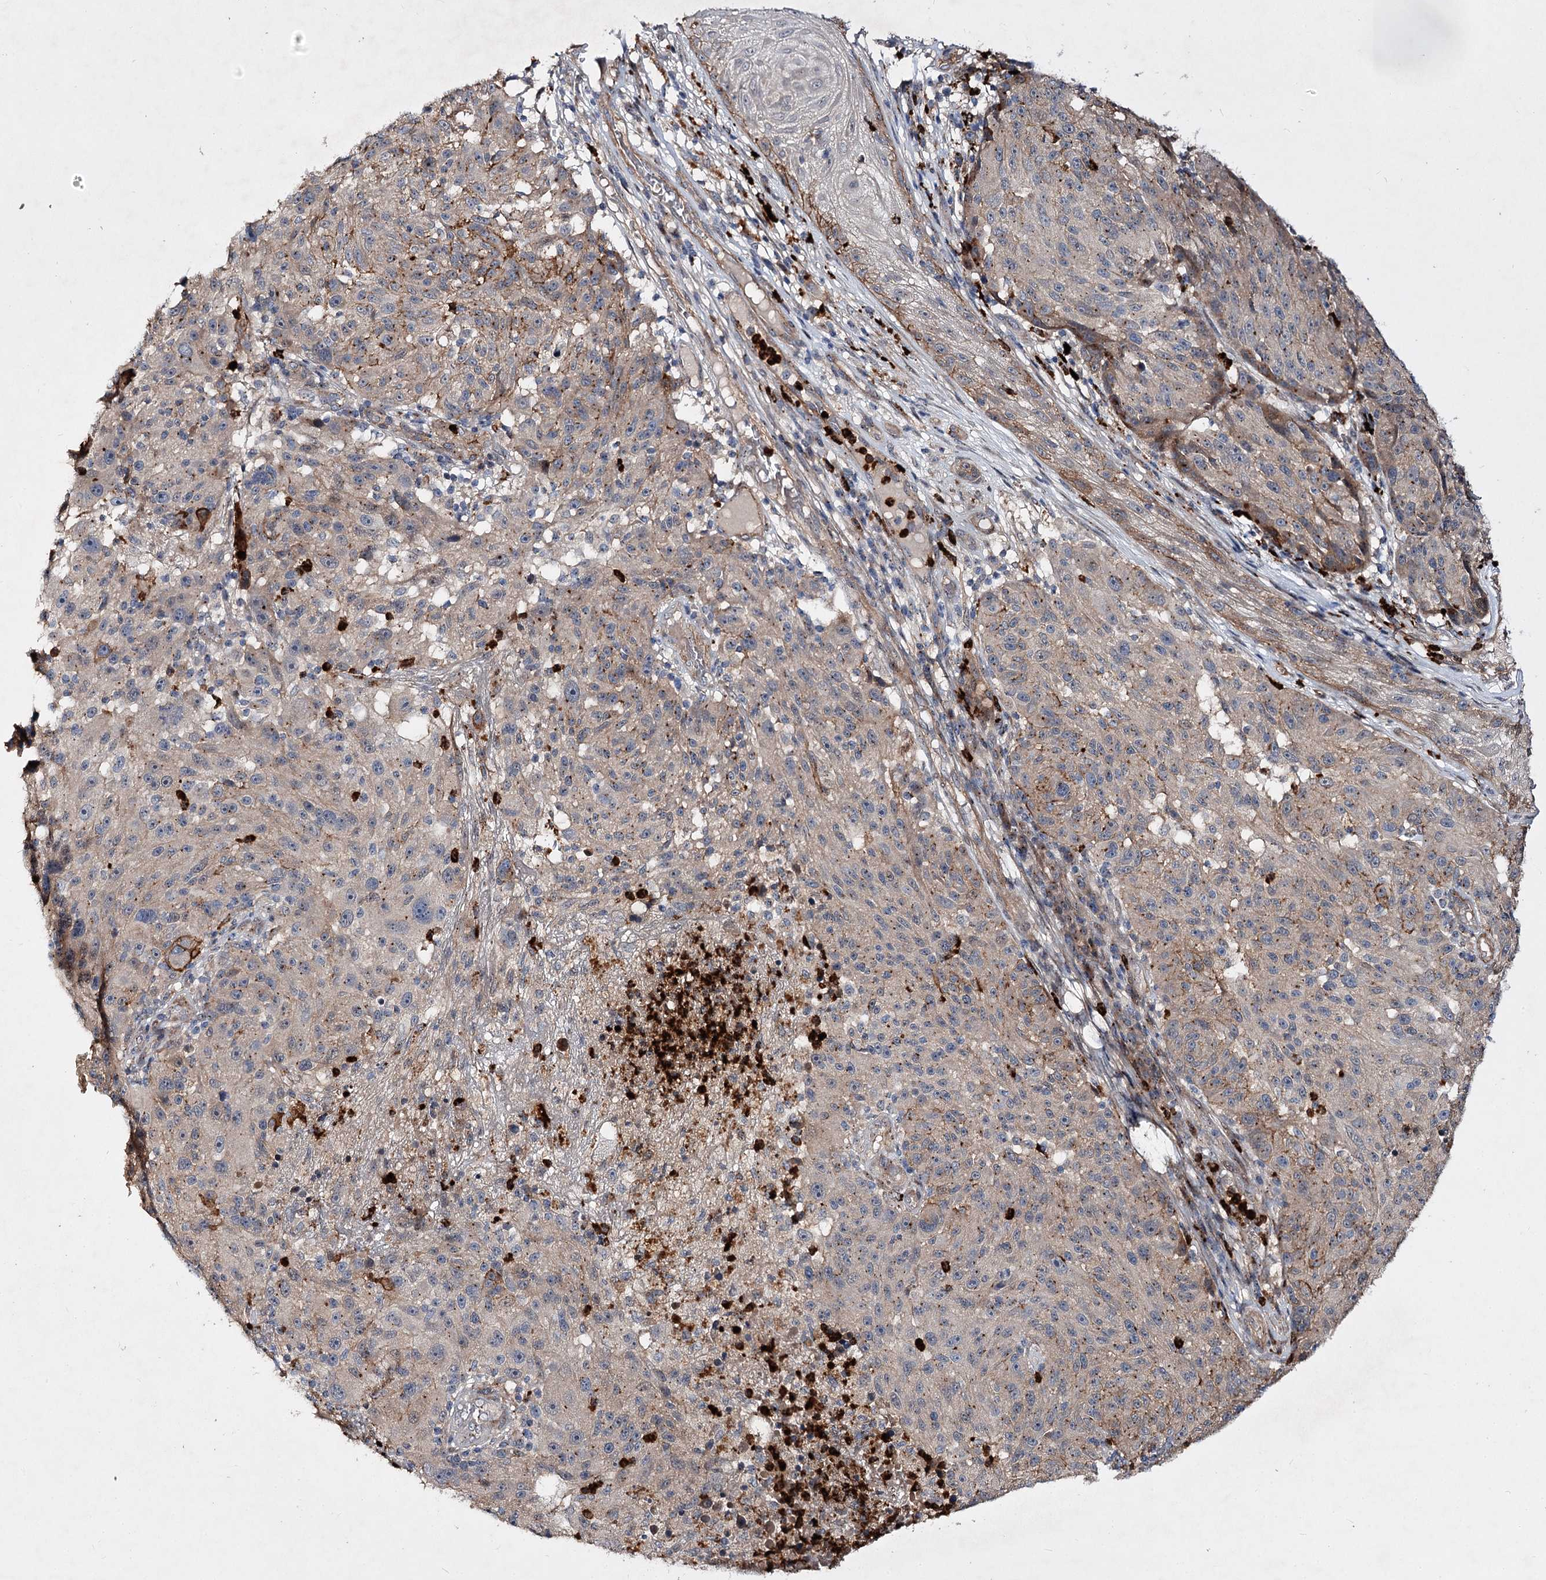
{"staining": {"intensity": "weak", "quantity": "<25%", "location": "cytoplasmic/membranous"}, "tissue": "melanoma", "cell_type": "Tumor cells", "image_type": "cancer", "snomed": [{"axis": "morphology", "description": "Malignant melanoma, NOS"}, {"axis": "topography", "description": "Skin"}], "caption": "An IHC micrograph of malignant melanoma is shown. There is no staining in tumor cells of malignant melanoma.", "gene": "MINDY3", "patient": {"sex": "male", "age": 53}}